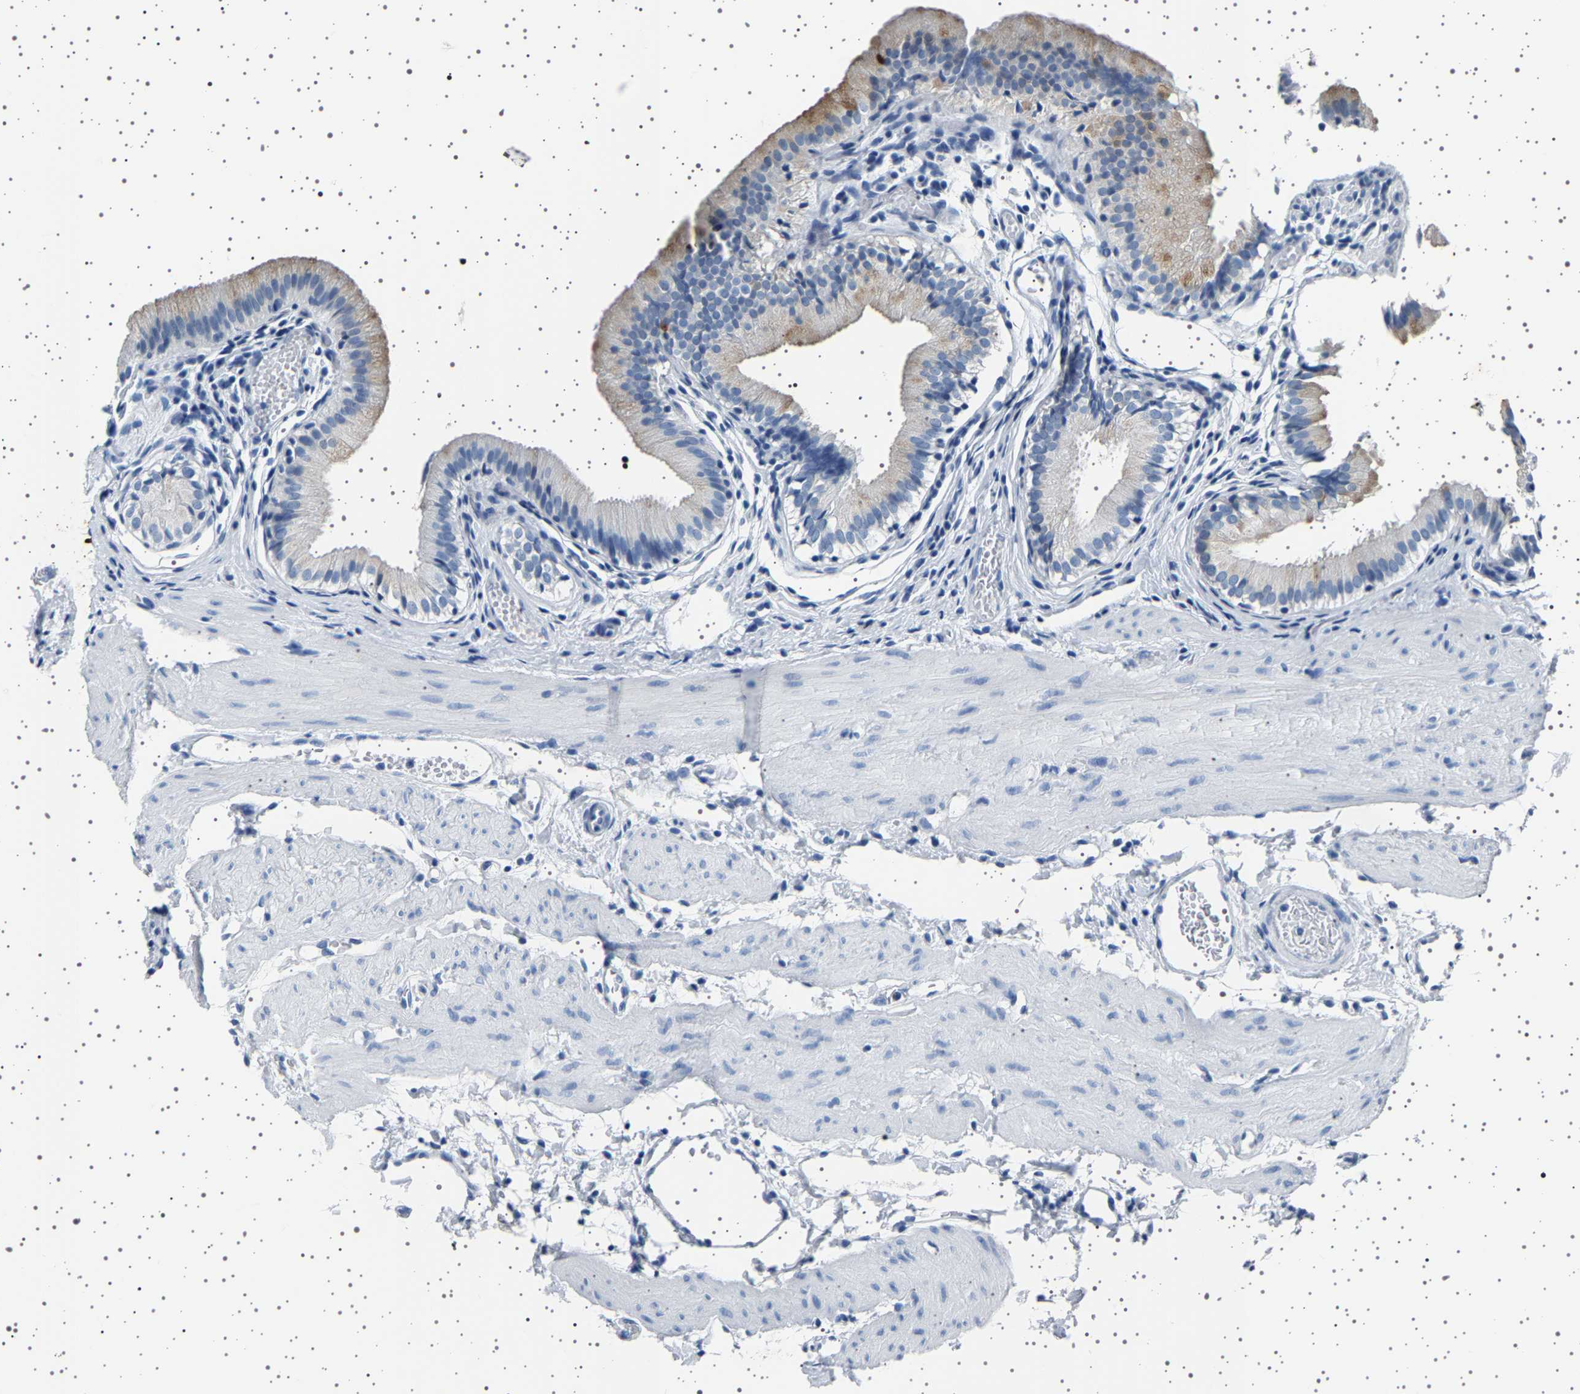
{"staining": {"intensity": "weak", "quantity": ">75%", "location": "none"}, "tissue": "gallbladder", "cell_type": "Glandular cells", "image_type": "normal", "snomed": [{"axis": "morphology", "description": "Normal tissue, NOS"}, {"axis": "topography", "description": "Gallbladder"}], "caption": "DAB (3,3'-diaminobenzidine) immunohistochemical staining of unremarkable human gallbladder demonstrates weak None protein staining in approximately >75% of glandular cells. The staining was performed using DAB to visualize the protein expression in brown, while the nuclei were stained in blue with hematoxylin (Magnification: 20x).", "gene": "TFF3", "patient": {"sex": "female", "age": 26}}